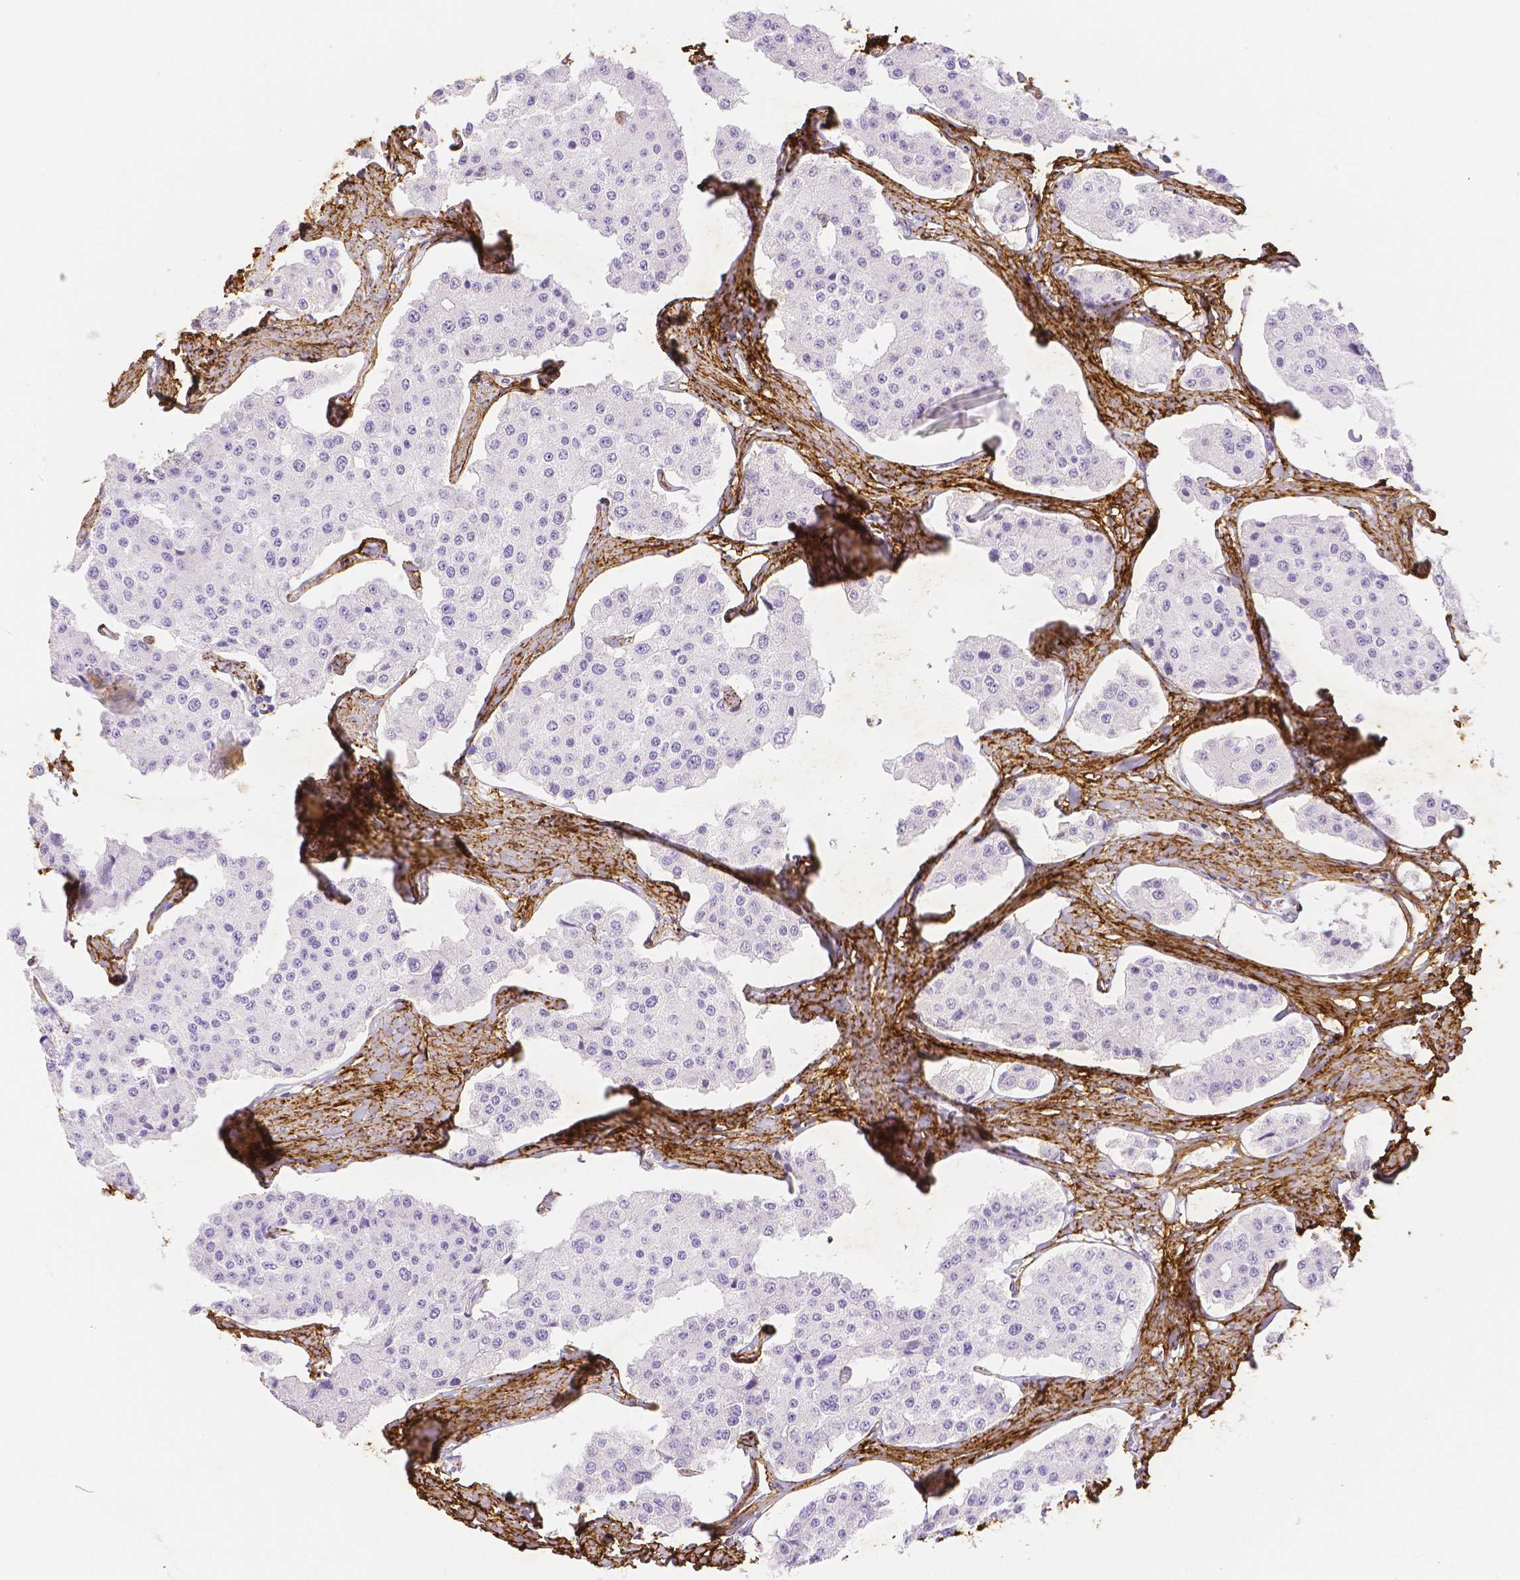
{"staining": {"intensity": "negative", "quantity": "none", "location": "none"}, "tissue": "carcinoid", "cell_type": "Tumor cells", "image_type": "cancer", "snomed": [{"axis": "morphology", "description": "Carcinoid, malignant, NOS"}, {"axis": "topography", "description": "Small intestine"}], "caption": "Immunohistochemical staining of malignant carcinoid demonstrates no significant expression in tumor cells.", "gene": "FBN1", "patient": {"sex": "female", "age": 65}}